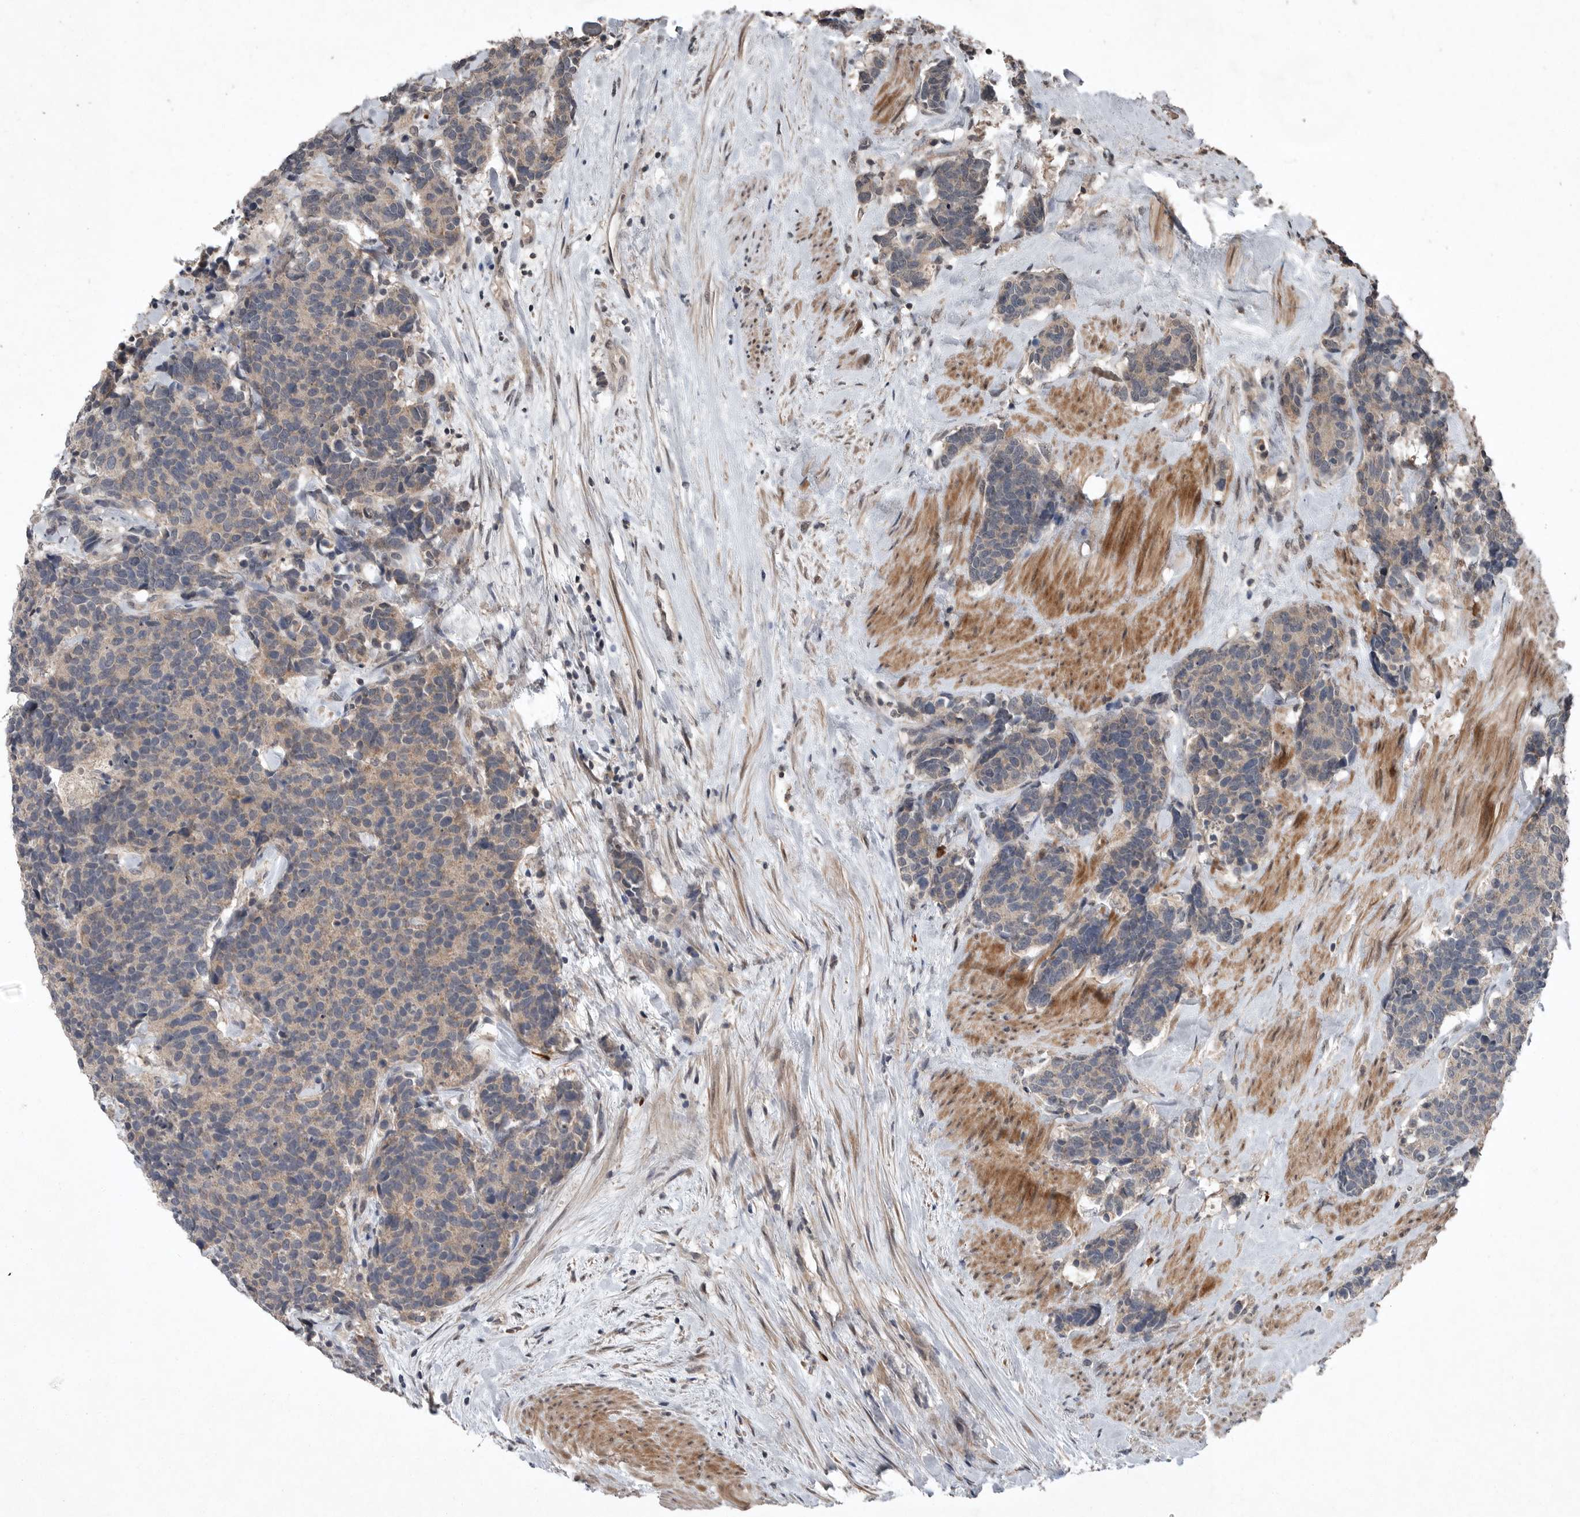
{"staining": {"intensity": "weak", "quantity": "25%-75%", "location": "cytoplasmic/membranous"}, "tissue": "carcinoid", "cell_type": "Tumor cells", "image_type": "cancer", "snomed": [{"axis": "morphology", "description": "Carcinoma, NOS"}, {"axis": "morphology", "description": "Carcinoid, malignant, NOS"}, {"axis": "topography", "description": "Urinary bladder"}], "caption": "A brown stain shows weak cytoplasmic/membranous expression of a protein in carcinoid tumor cells.", "gene": "SCP2", "patient": {"sex": "male", "age": 57}}